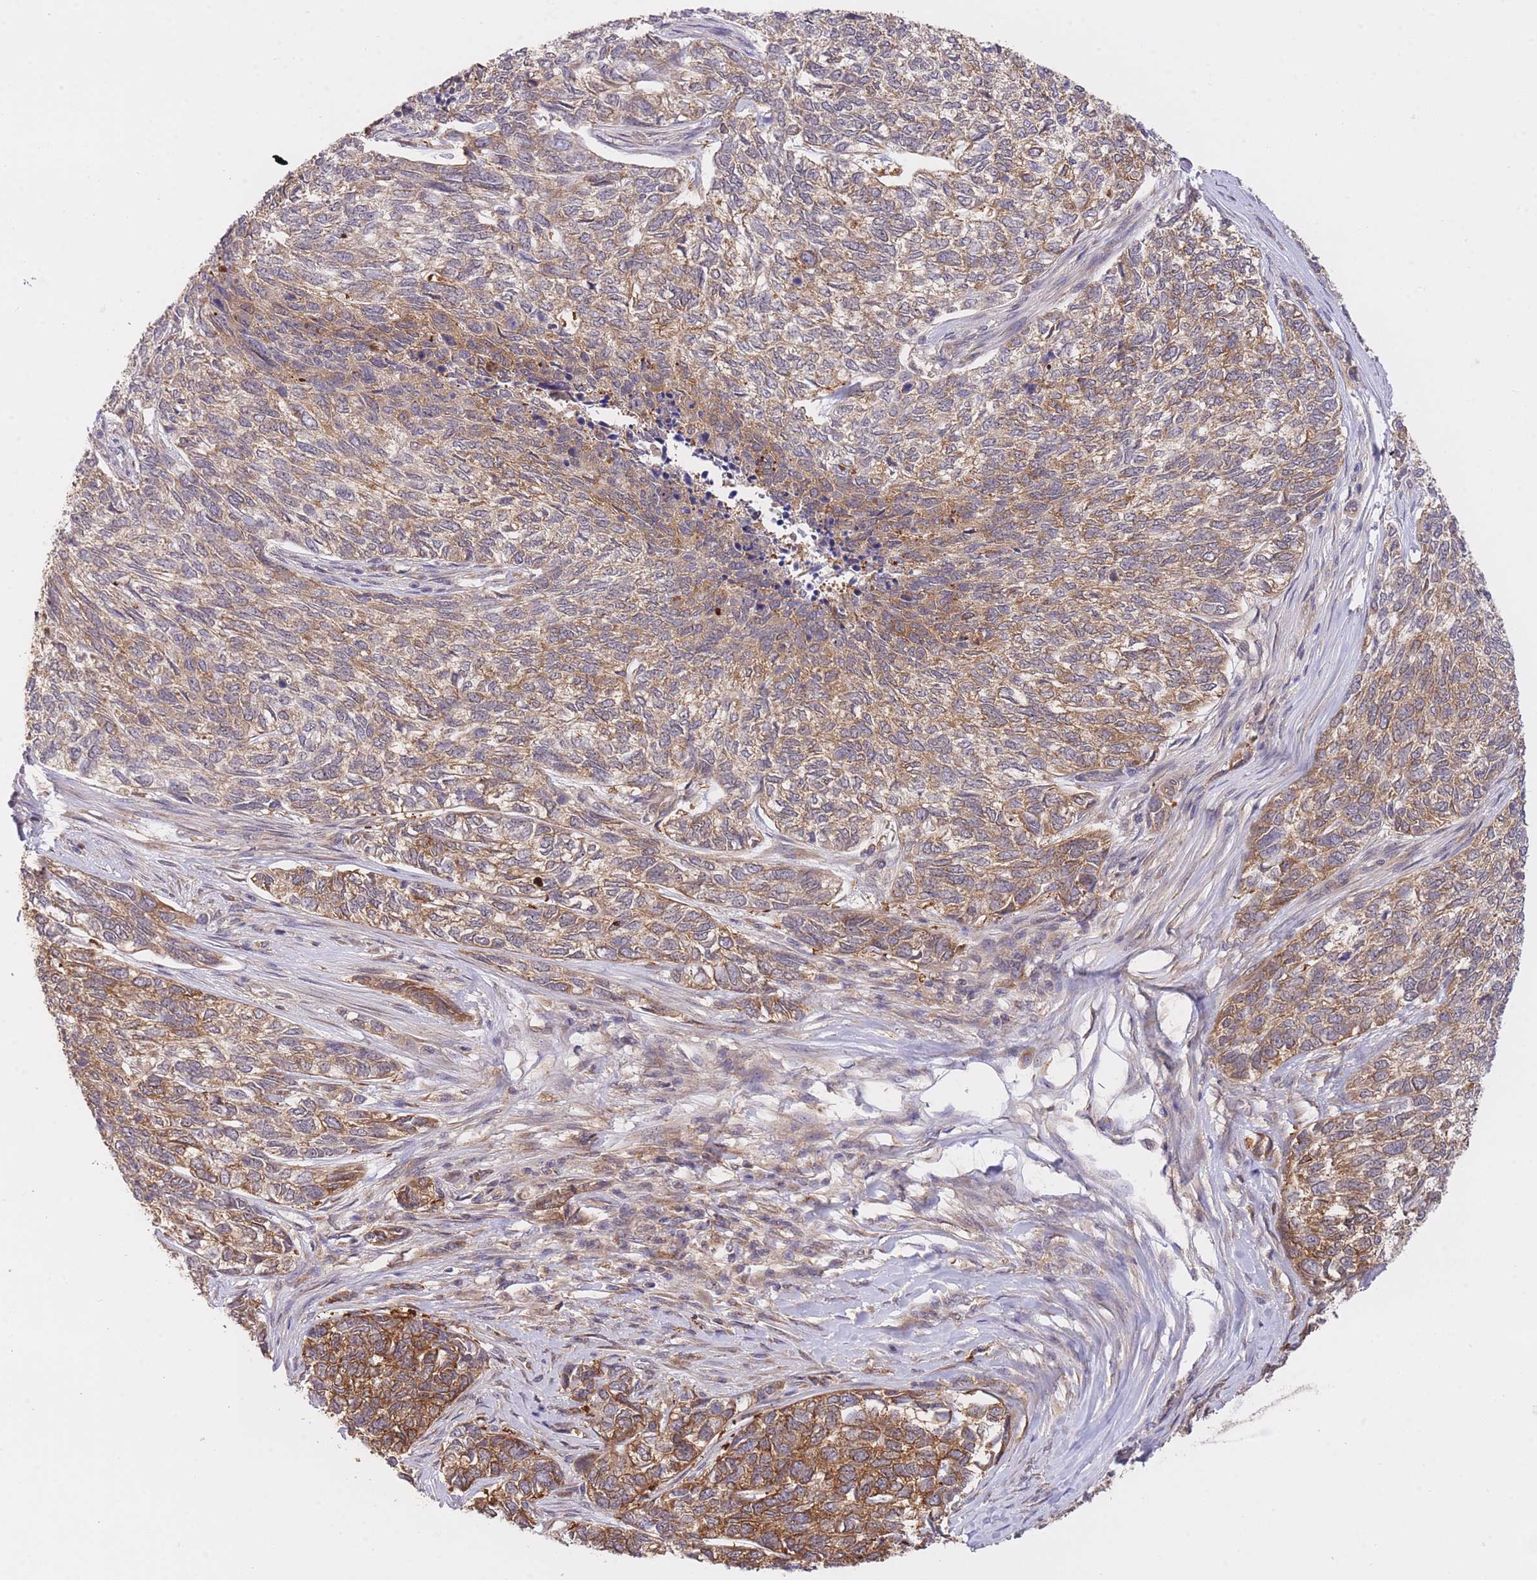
{"staining": {"intensity": "moderate", "quantity": ">75%", "location": "cytoplasmic/membranous"}, "tissue": "skin cancer", "cell_type": "Tumor cells", "image_type": "cancer", "snomed": [{"axis": "morphology", "description": "Basal cell carcinoma"}, {"axis": "topography", "description": "Skin"}], "caption": "Moderate cytoplasmic/membranous expression for a protein is identified in approximately >75% of tumor cells of basal cell carcinoma (skin) using immunohistochemistry (IHC).", "gene": "EXOSC8", "patient": {"sex": "female", "age": 65}}